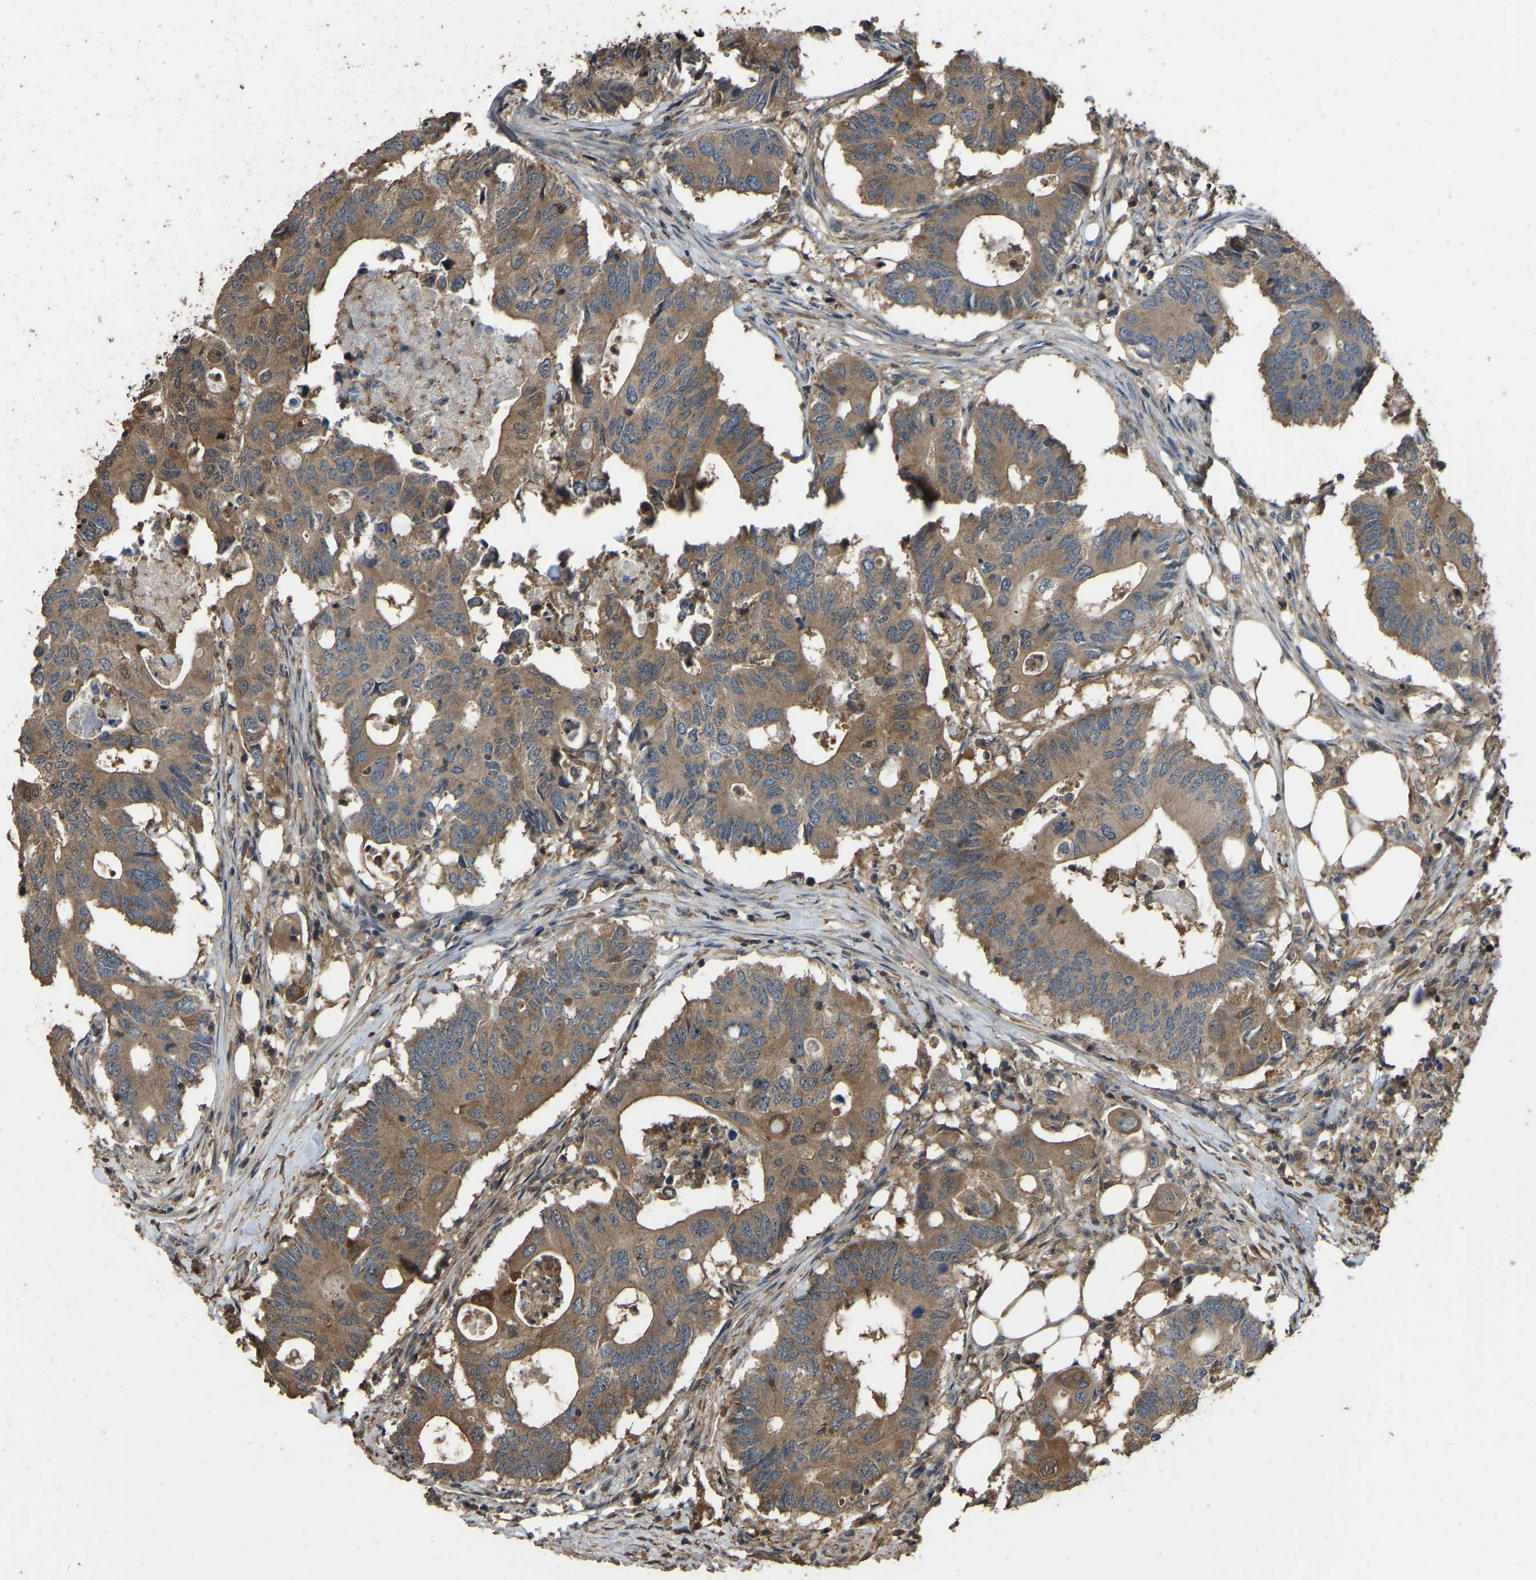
{"staining": {"intensity": "moderate", "quantity": ">75%", "location": "cytoplasmic/membranous"}, "tissue": "colorectal cancer", "cell_type": "Tumor cells", "image_type": "cancer", "snomed": [{"axis": "morphology", "description": "Adenocarcinoma, NOS"}, {"axis": "topography", "description": "Colon"}], "caption": "A brown stain highlights moderate cytoplasmic/membranous expression of a protein in human colorectal cancer (adenocarcinoma) tumor cells.", "gene": "FHIT", "patient": {"sex": "male", "age": 71}}